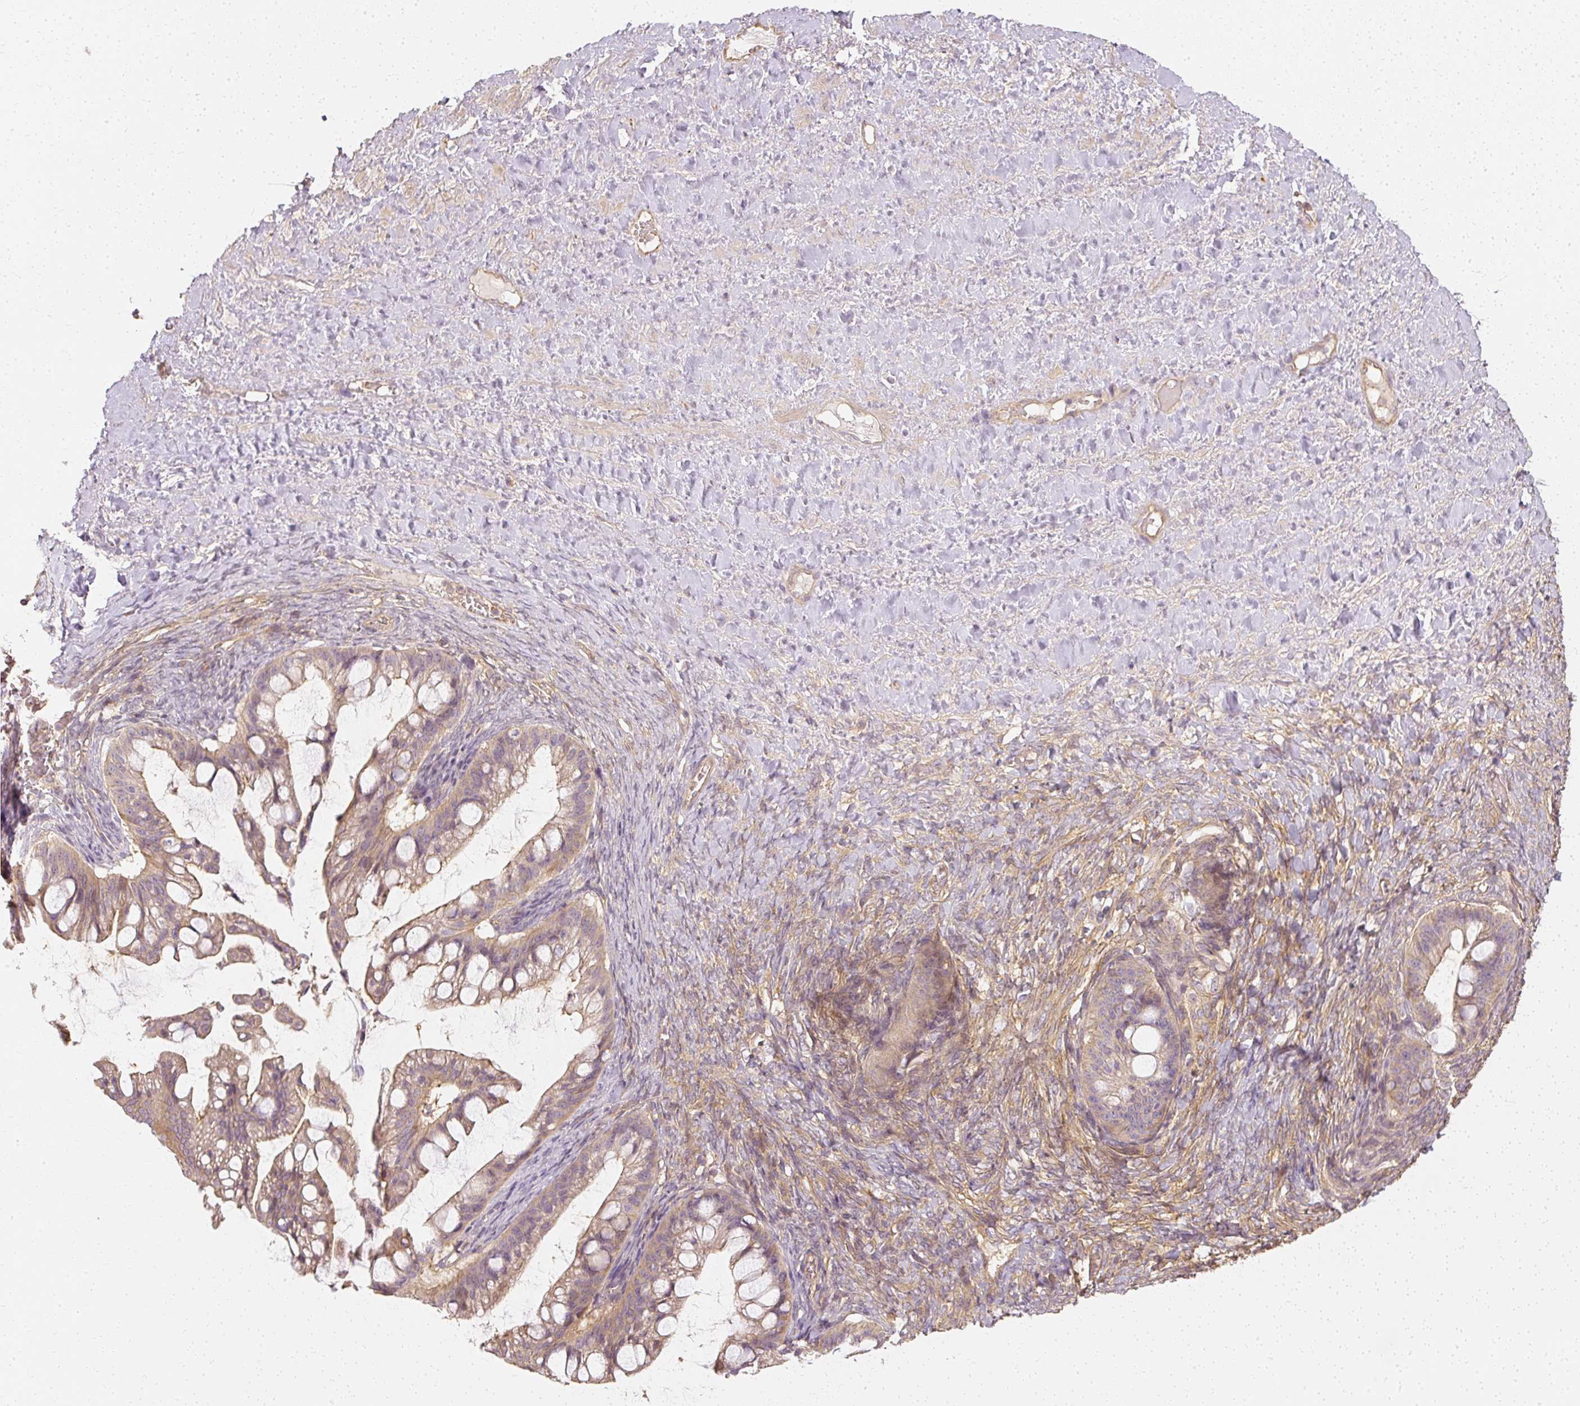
{"staining": {"intensity": "weak", "quantity": ">75%", "location": "cytoplasmic/membranous"}, "tissue": "ovarian cancer", "cell_type": "Tumor cells", "image_type": "cancer", "snomed": [{"axis": "morphology", "description": "Cystadenocarcinoma, mucinous, NOS"}, {"axis": "topography", "description": "Ovary"}], "caption": "Protein expression by IHC shows weak cytoplasmic/membranous positivity in about >75% of tumor cells in mucinous cystadenocarcinoma (ovarian).", "gene": "GNAQ", "patient": {"sex": "female", "age": 73}}